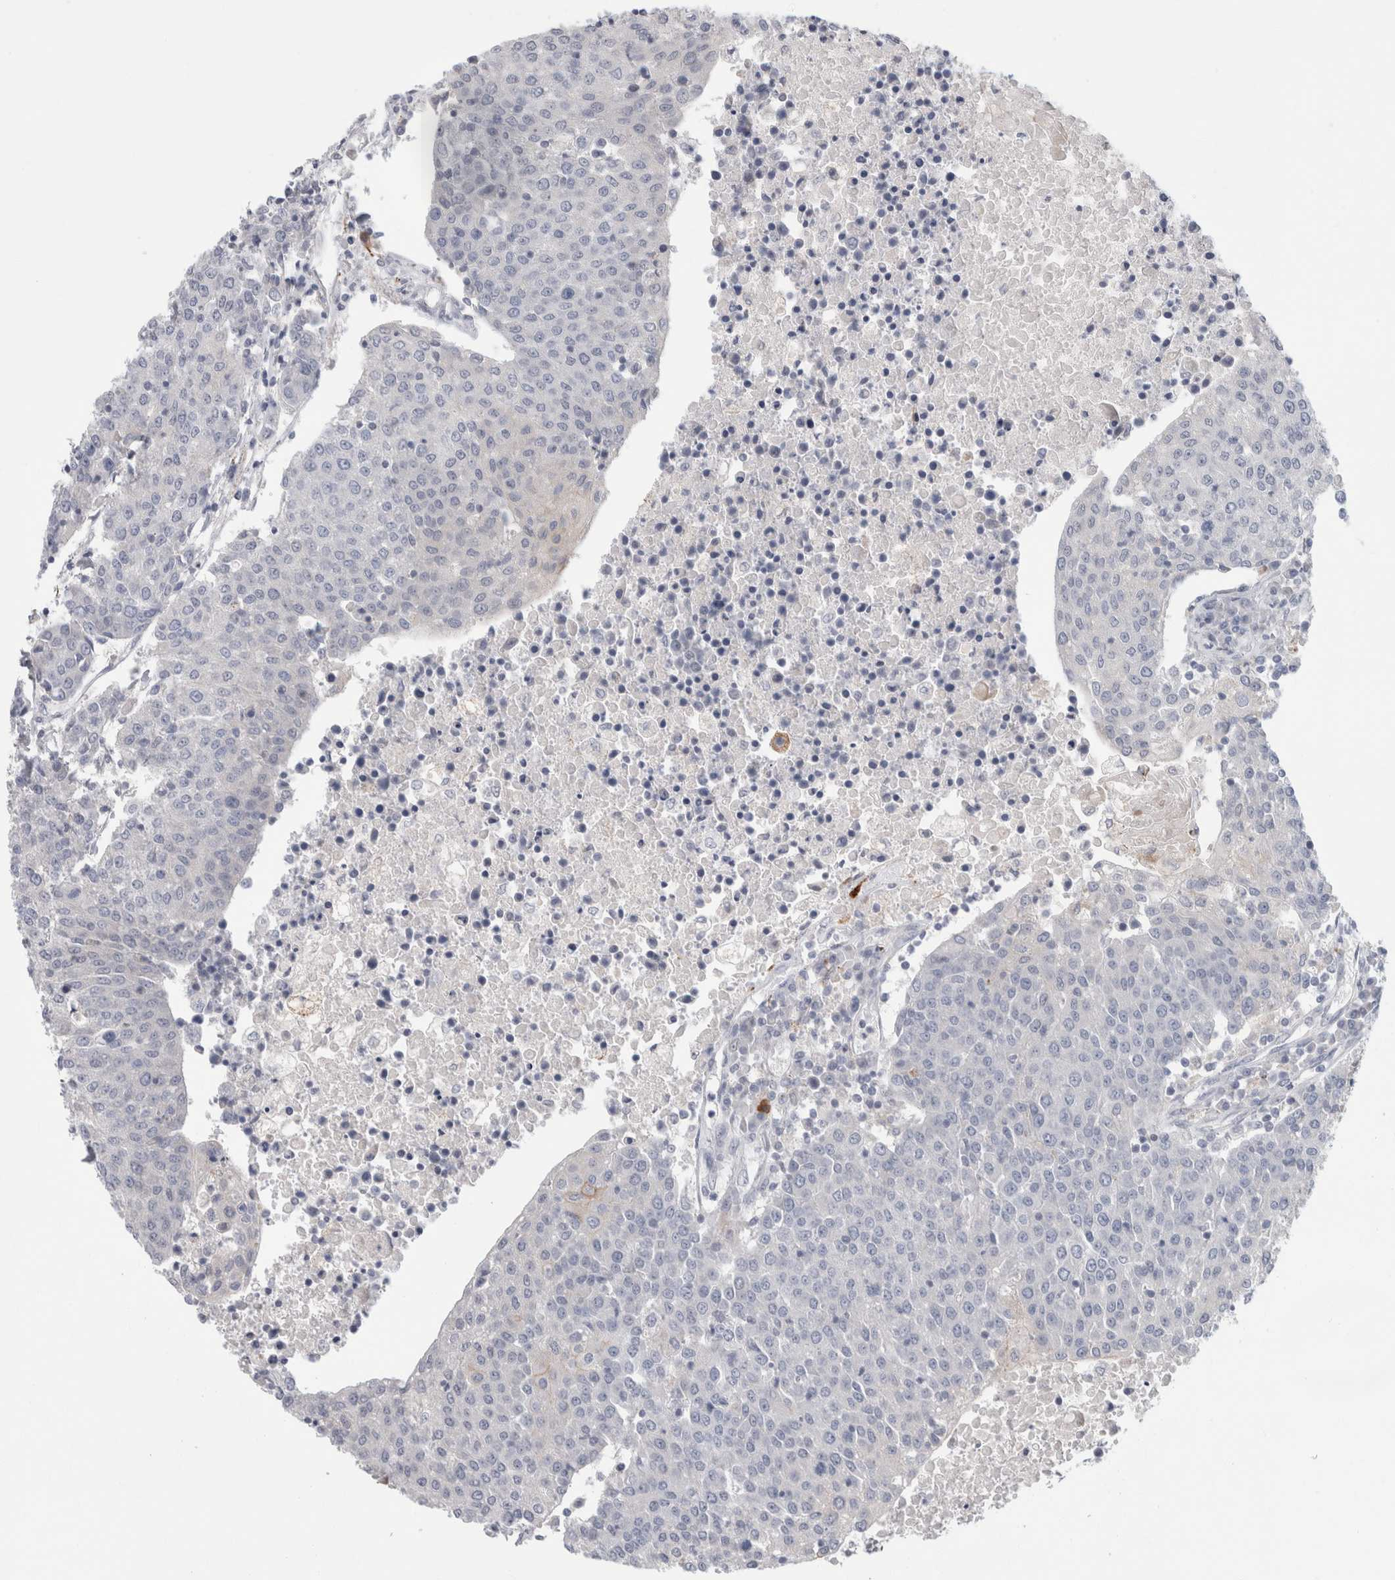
{"staining": {"intensity": "negative", "quantity": "none", "location": "none"}, "tissue": "urothelial cancer", "cell_type": "Tumor cells", "image_type": "cancer", "snomed": [{"axis": "morphology", "description": "Urothelial carcinoma, High grade"}, {"axis": "topography", "description": "Urinary bladder"}], "caption": "Immunohistochemical staining of urothelial cancer exhibits no significant staining in tumor cells.", "gene": "NIPA1", "patient": {"sex": "female", "age": 85}}